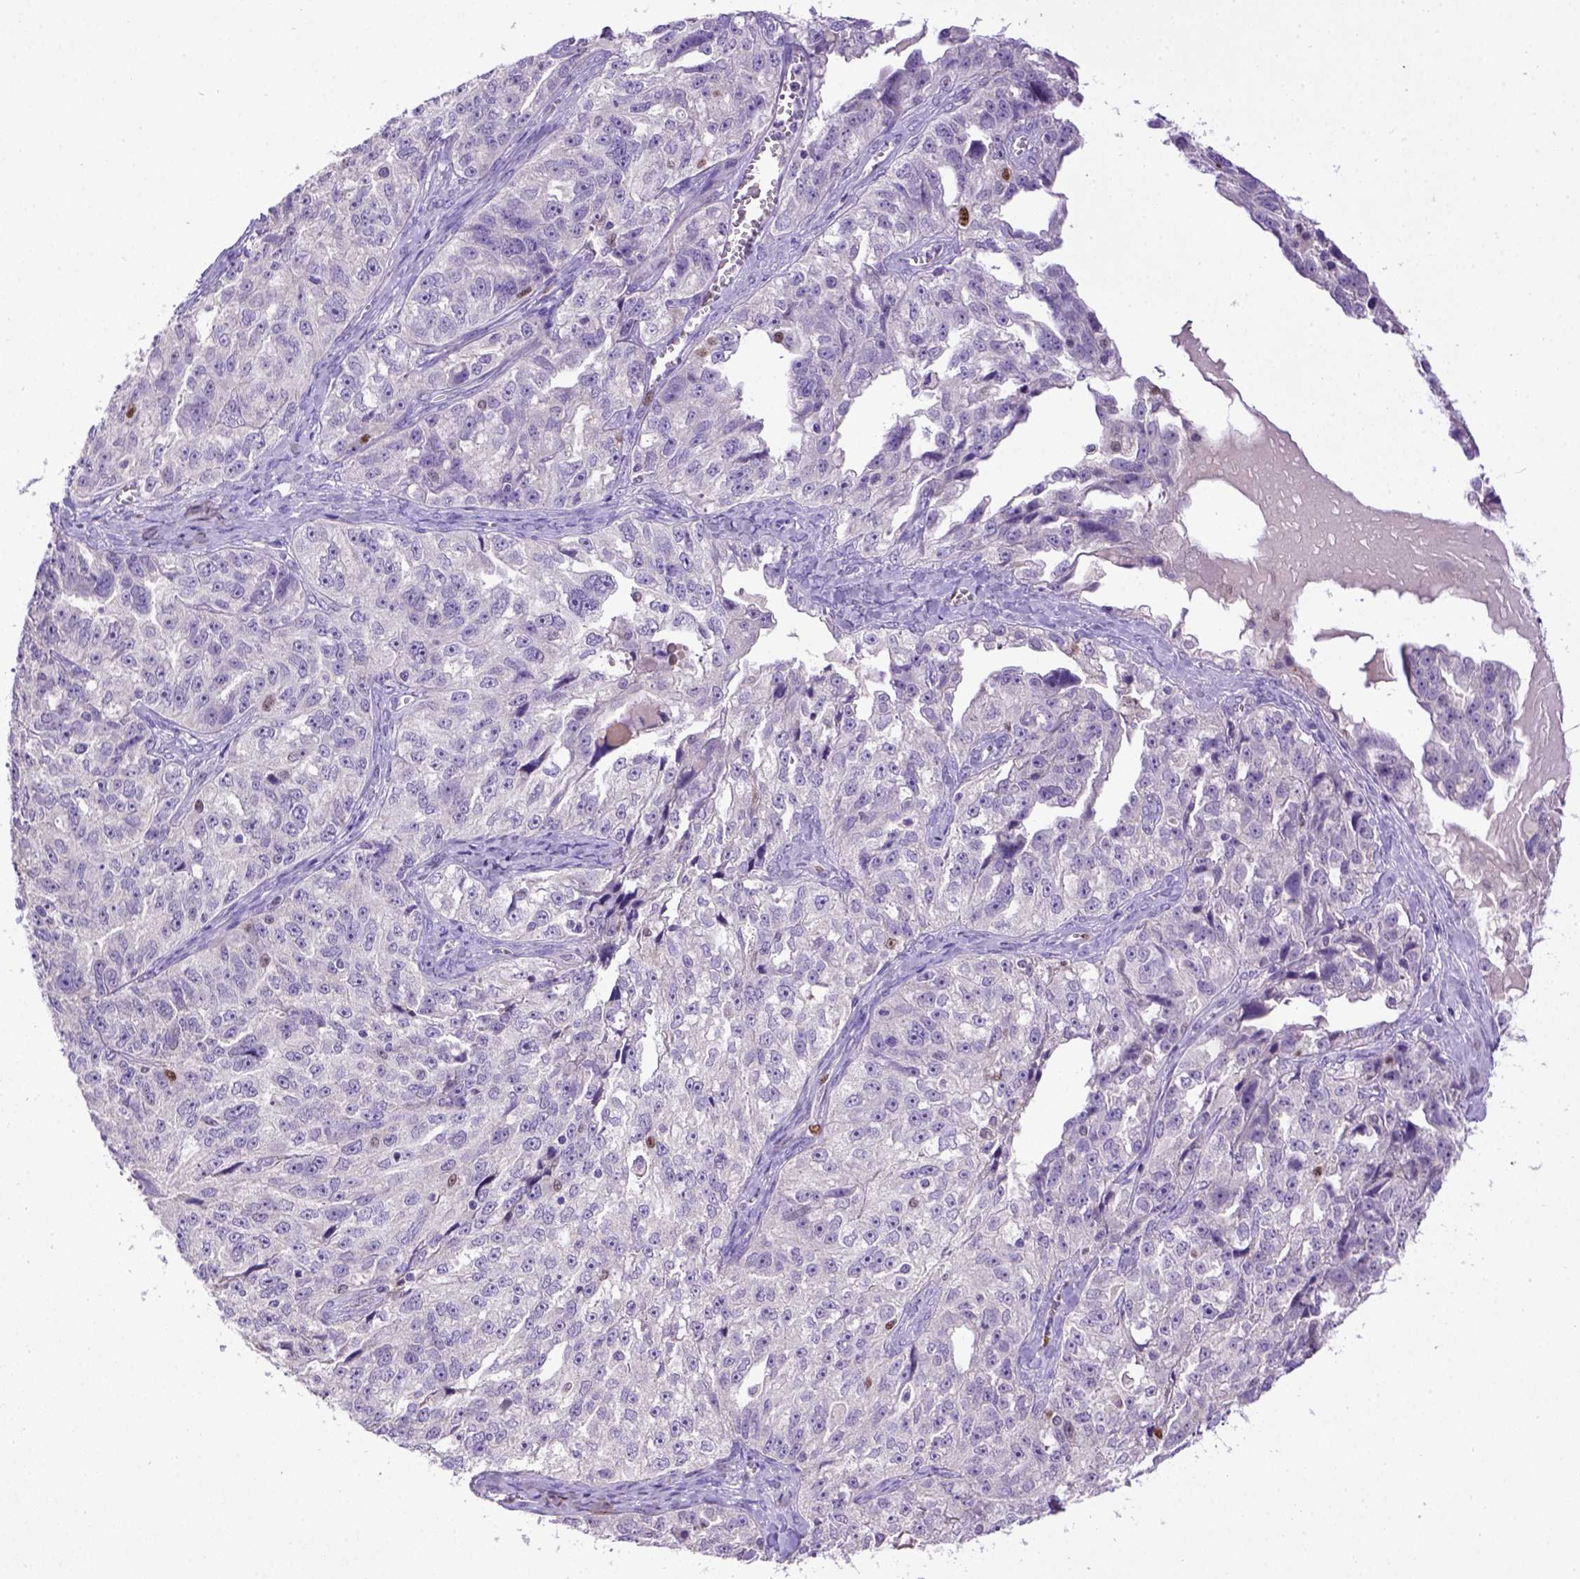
{"staining": {"intensity": "negative", "quantity": "none", "location": "none"}, "tissue": "ovarian cancer", "cell_type": "Tumor cells", "image_type": "cancer", "snomed": [{"axis": "morphology", "description": "Cystadenocarcinoma, serous, NOS"}, {"axis": "topography", "description": "Ovary"}], "caption": "Immunohistochemical staining of human ovarian cancer (serous cystadenocarcinoma) exhibits no significant staining in tumor cells.", "gene": "CDKN1A", "patient": {"sex": "female", "age": 51}}